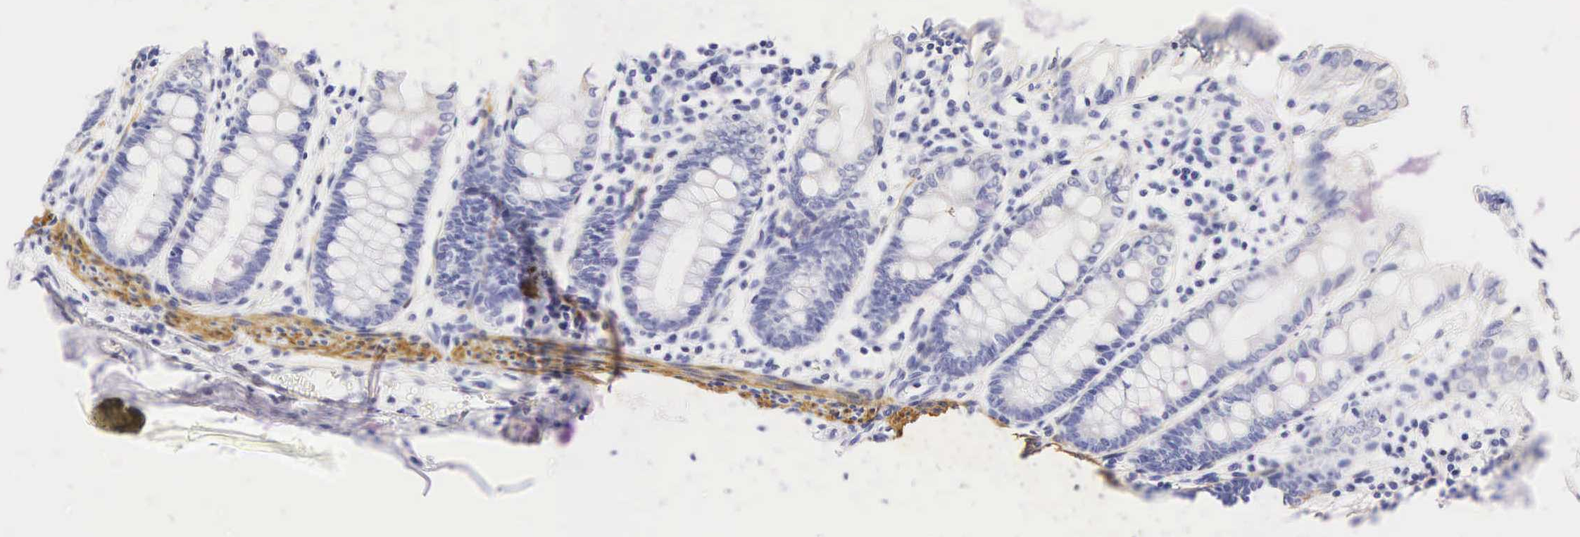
{"staining": {"intensity": "moderate", "quantity": ">75%", "location": "cytoplasmic/membranous"}, "tissue": "colon", "cell_type": "Endothelial cells", "image_type": "normal", "snomed": [{"axis": "morphology", "description": "Normal tissue, NOS"}, {"axis": "topography", "description": "Colon"}], "caption": "Immunohistochemical staining of benign colon shows medium levels of moderate cytoplasmic/membranous positivity in about >75% of endothelial cells. The protein is stained brown, and the nuclei are stained in blue (DAB IHC with brightfield microscopy, high magnification).", "gene": "CNN1", "patient": {"sex": "male", "age": 1}}